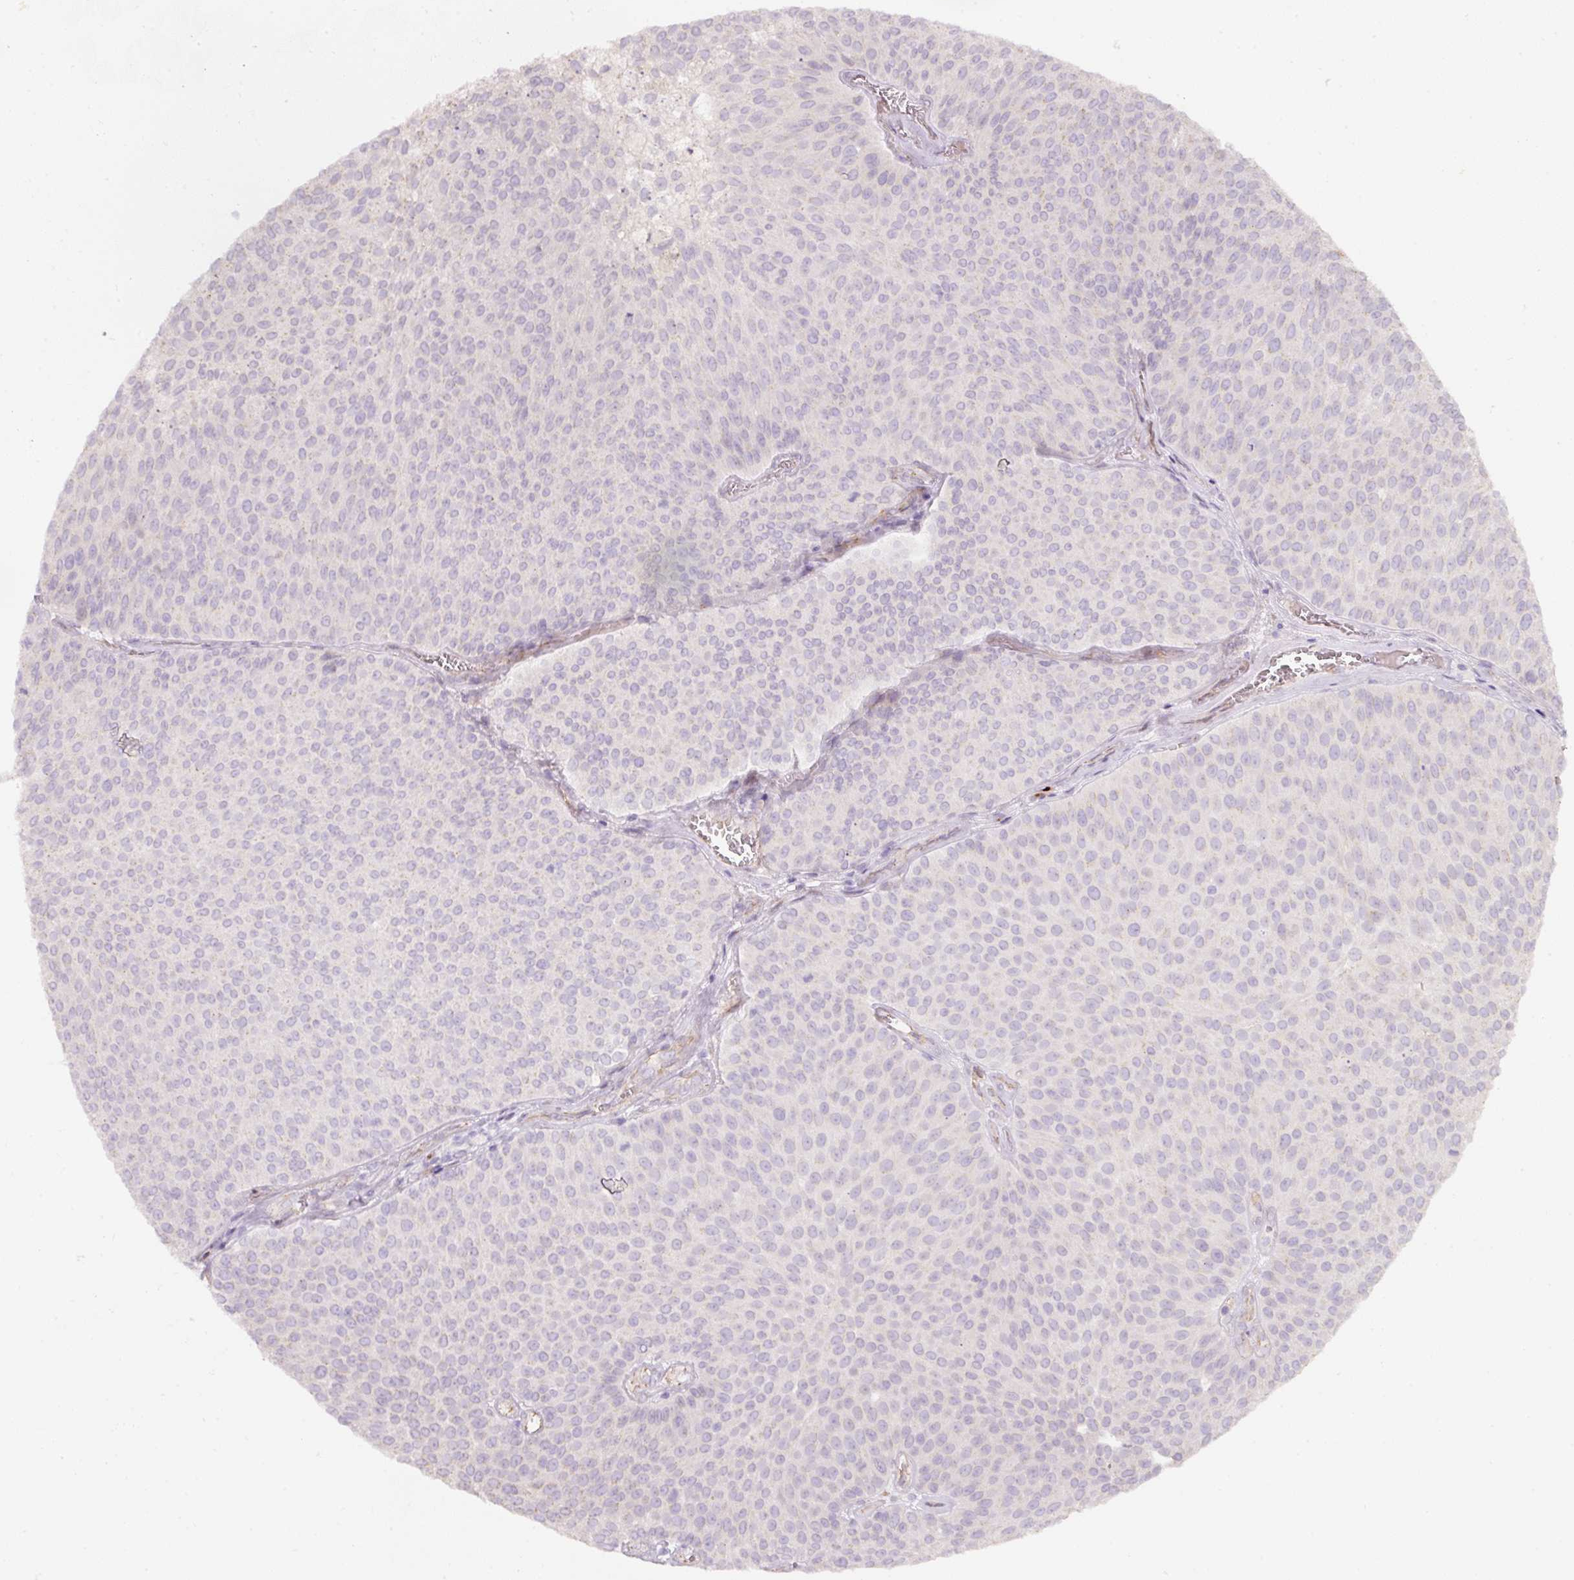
{"staining": {"intensity": "negative", "quantity": "none", "location": "none"}, "tissue": "urothelial cancer", "cell_type": "Tumor cells", "image_type": "cancer", "snomed": [{"axis": "morphology", "description": "Urothelial carcinoma, Low grade"}, {"axis": "topography", "description": "Urinary bladder"}], "caption": "High magnification brightfield microscopy of low-grade urothelial carcinoma stained with DAB (brown) and counterstained with hematoxylin (blue): tumor cells show no significant staining.", "gene": "NBPF11", "patient": {"sex": "female", "age": 79}}